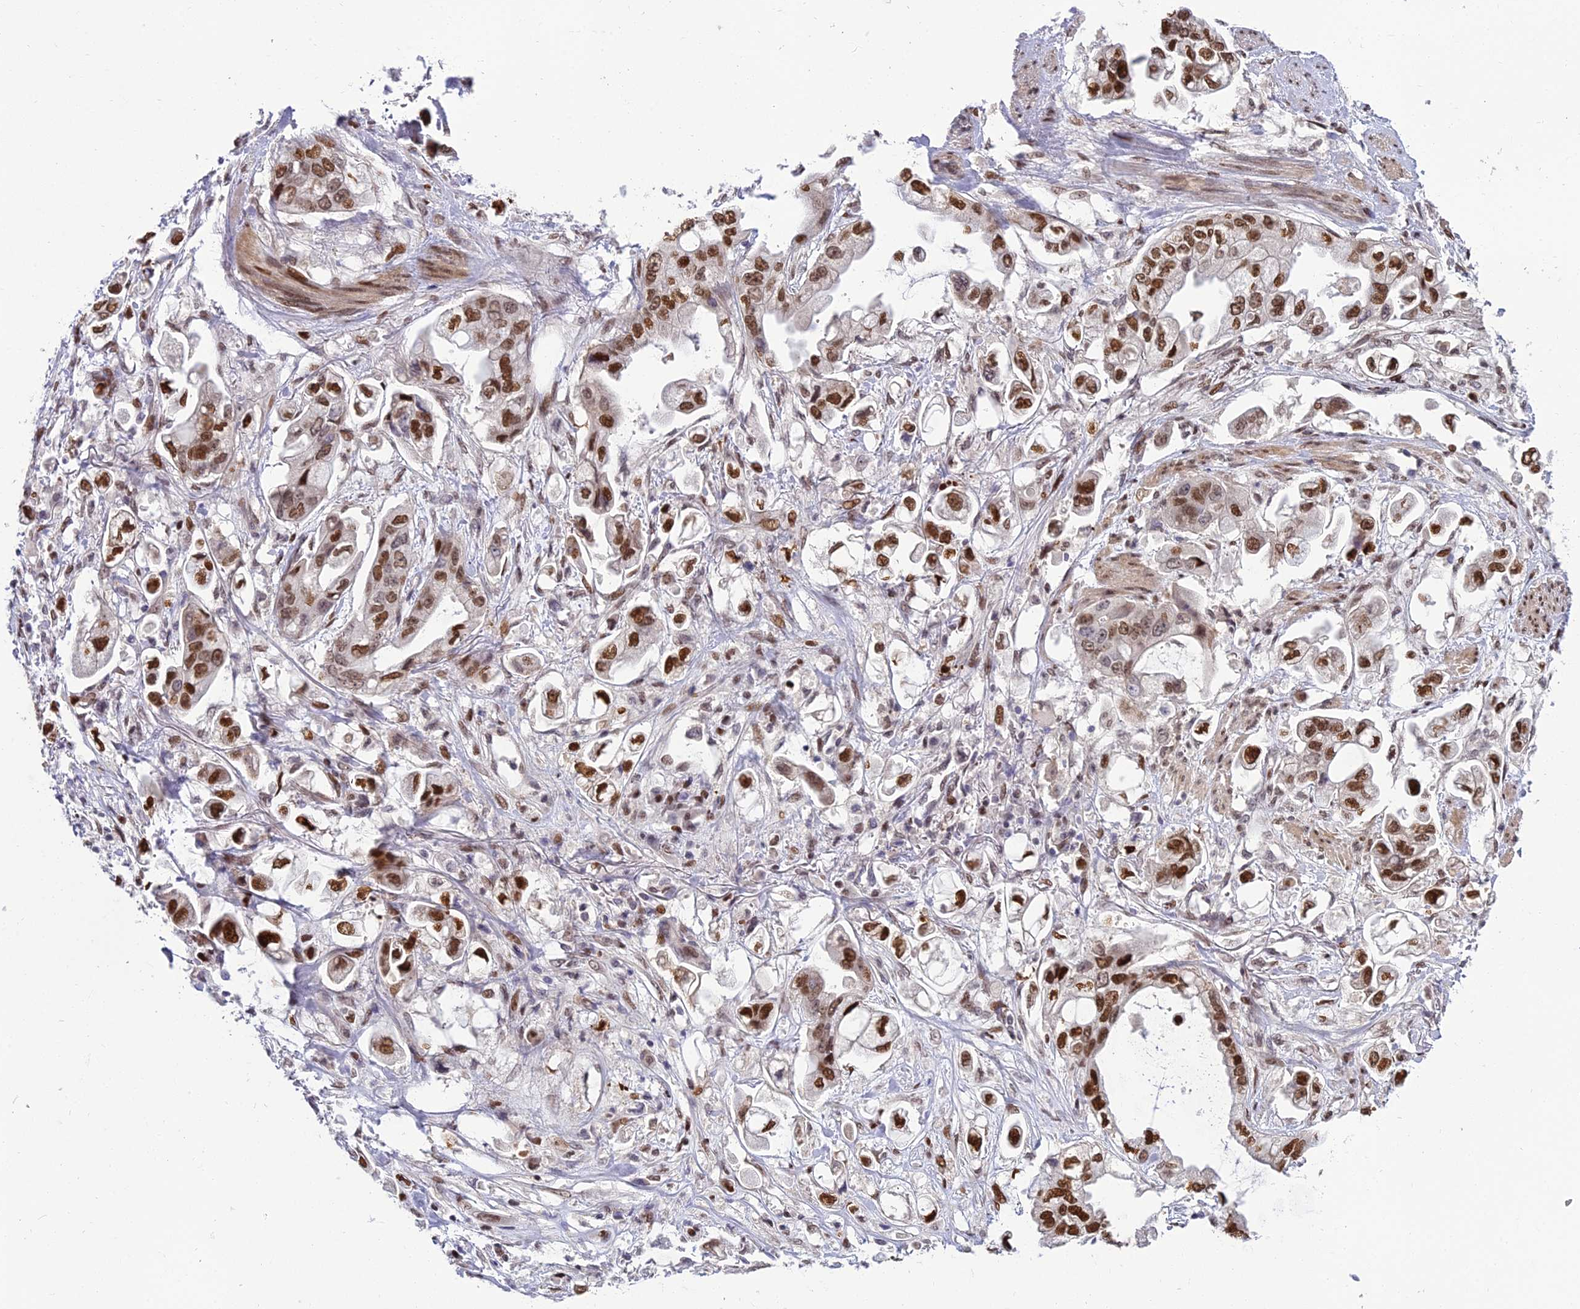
{"staining": {"intensity": "strong", "quantity": "25%-75%", "location": "nuclear"}, "tissue": "stomach cancer", "cell_type": "Tumor cells", "image_type": "cancer", "snomed": [{"axis": "morphology", "description": "Adenocarcinoma, NOS"}, {"axis": "topography", "description": "Stomach"}], "caption": "Stomach cancer stained with DAB immunohistochemistry shows high levels of strong nuclear staining in approximately 25%-75% of tumor cells. Nuclei are stained in blue.", "gene": "ZNF707", "patient": {"sex": "male", "age": 62}}